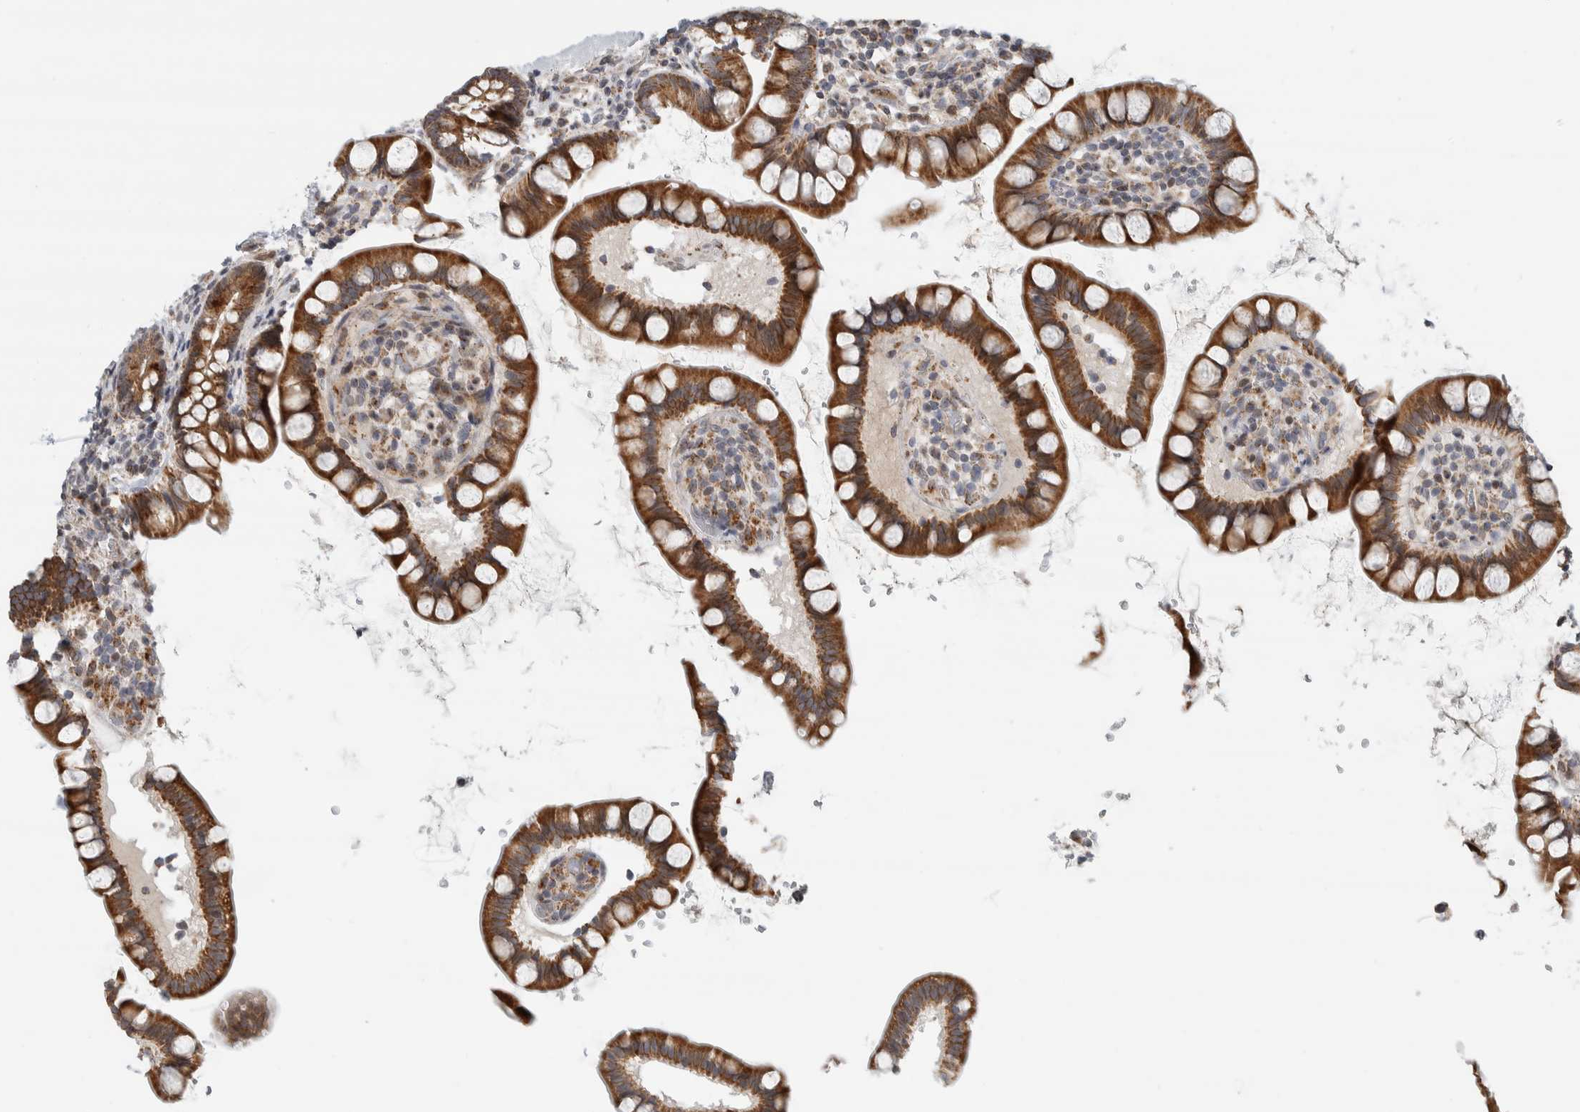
{"staining": {"intensity": "strong", "quantity": ">75%", "location": "cytoplasmic/membranous"}, "tissue": "small intestine", "cell_type": "Glandular cells", "image_type": "normal", "snomed": [{"axis": "morphology", "description": "Normal tissue, NOS"}, {"axis": "topography", "description": "Smooth muscle"}, {"axis": "topography", "description": "Small intestine"}], "caption": "Protein expression analysis of unremarkable human small intestine reveals strong cytoplasmic/membranous staining in about >75% of glandular cells. Nuclei are stained in blue.", "gene": "AFP", "patient": {"sex": "female", "age": 84}}